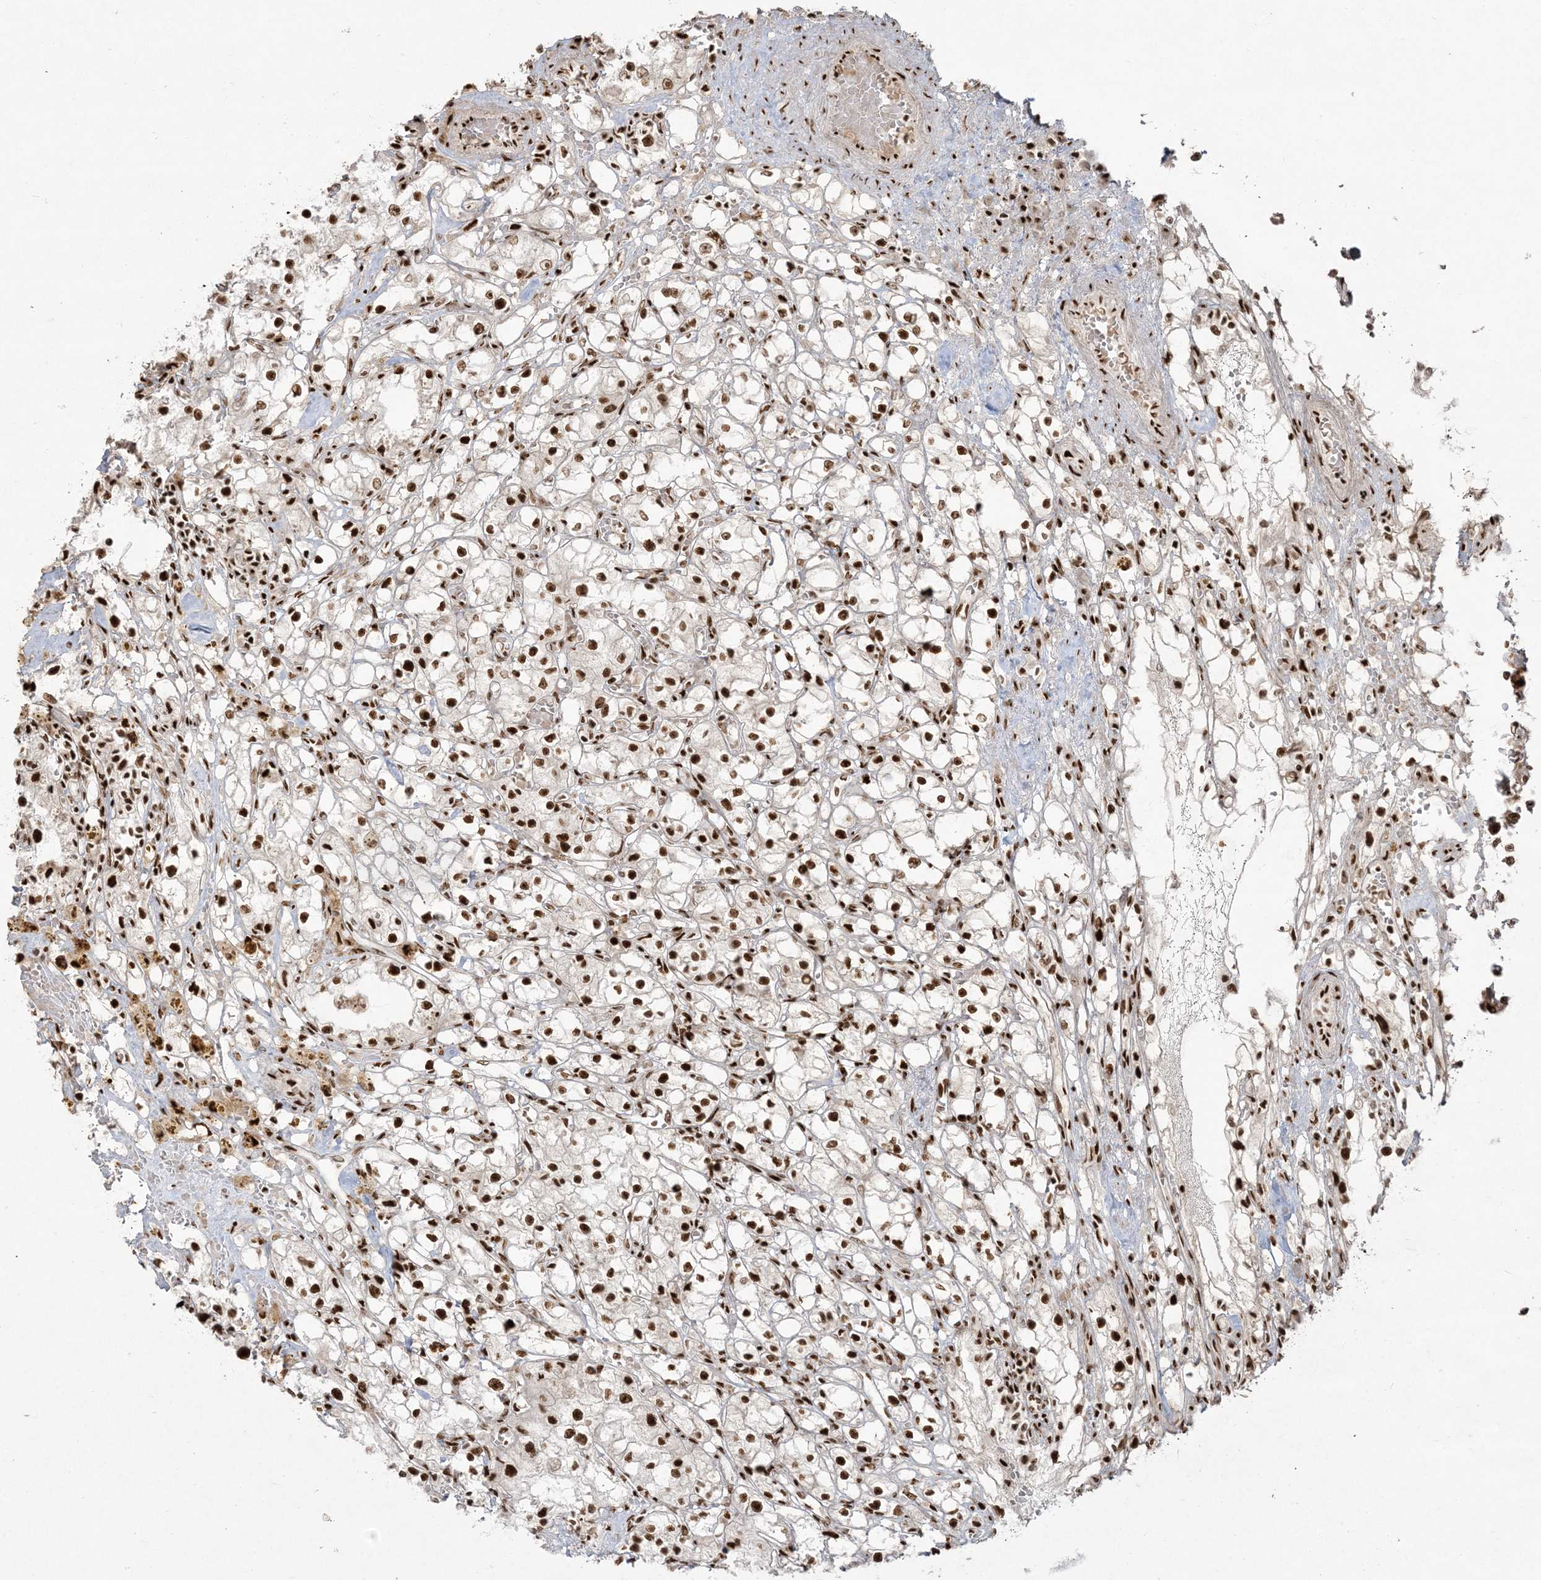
{"staining": {"intensity": "strong", "quantity": ">75%", "location": "nuclear"}, "tissue": "renal cancer", "cell_type": "Tumor cells", "image_type": "cancer", "snomed": [{"axis": "morphology", "description": "Adenocarcinoma, NOS"}, {"axis": "topography", "description": "Kidney"}], "caption": "Immunohistochemistry (IHC) micrograph of human renal cancer stained for a protein (brown), which exhibits high levels of strong nuclear positivity in about >75% of tumor cells.", "gene": "RBM10", "patient": {"sex": "male", "age": 56}}